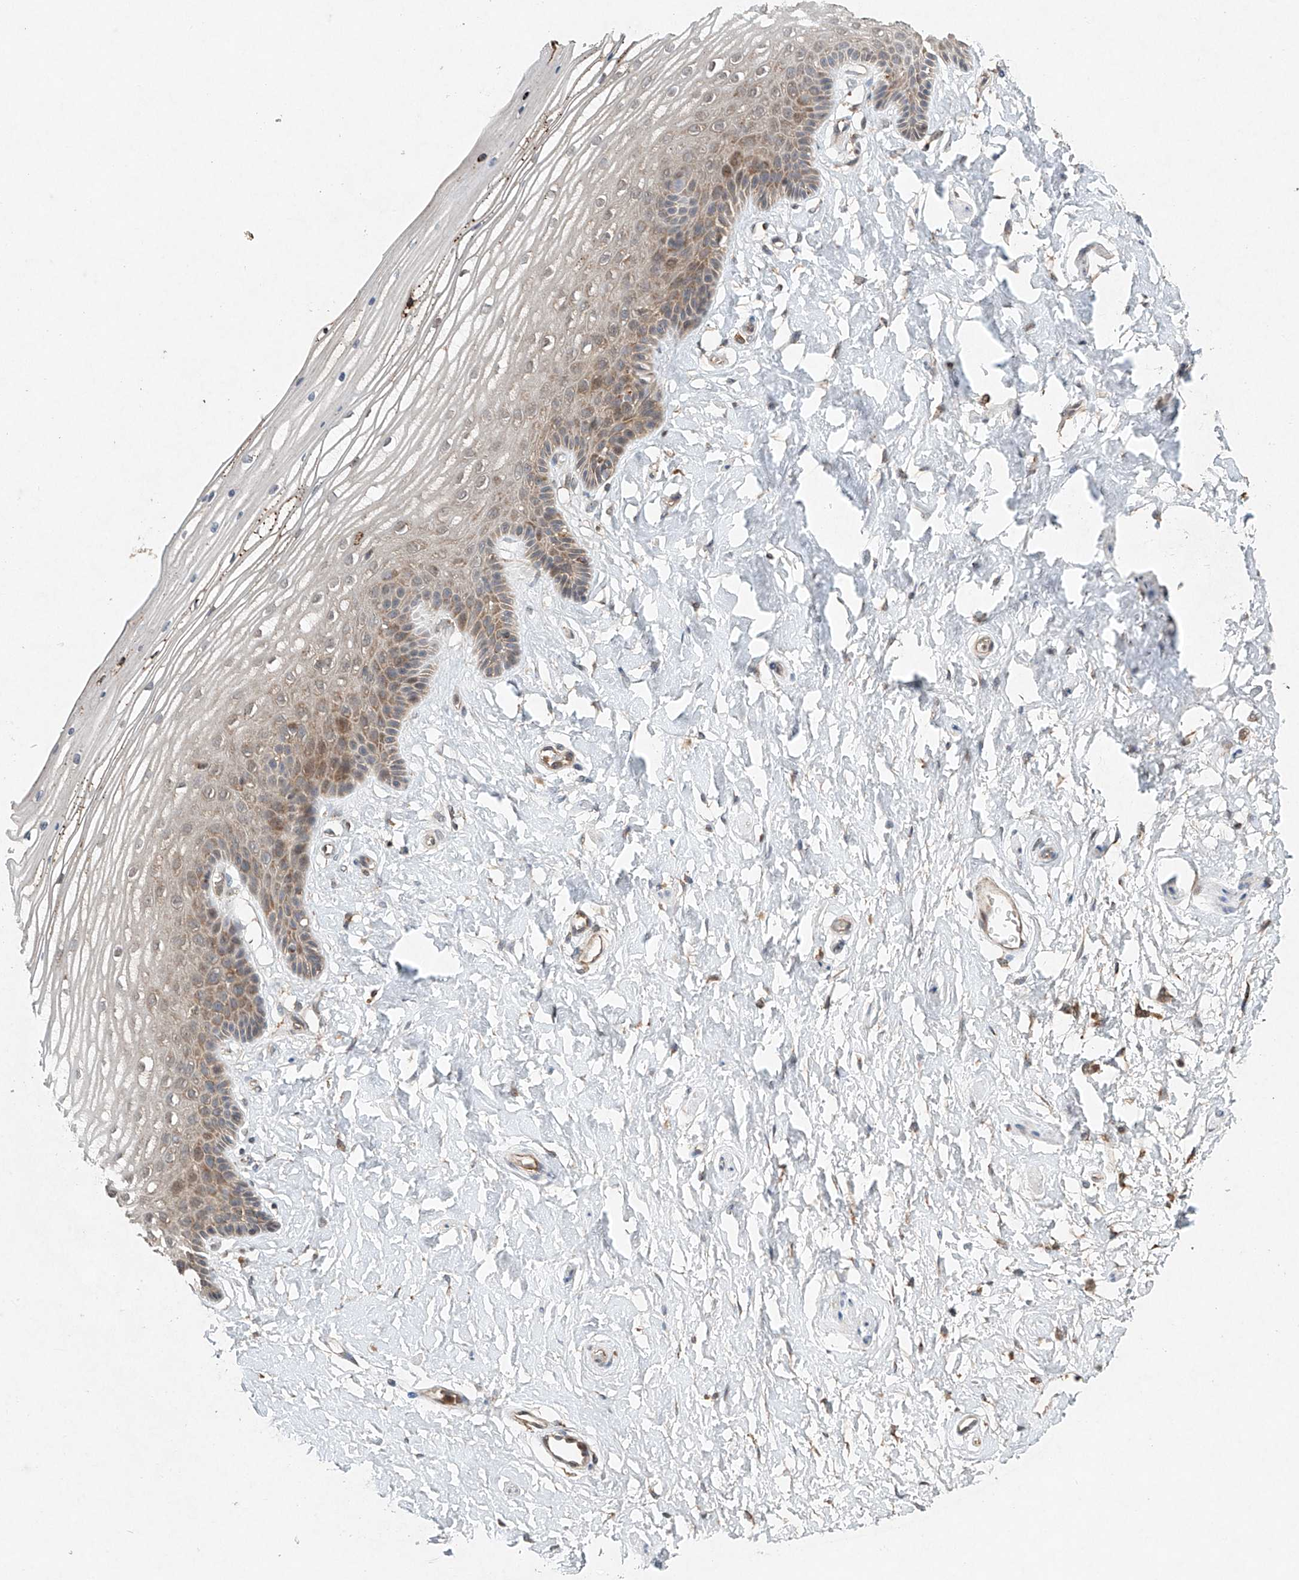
{"staining": {"intensity": "weak", "quantity": "25%-75%", "location": "cytoplasmic/membranous"}, "tissue": "vagina", "cell_type": "Squamous epithelial cells", "image_type": "normal", "snomed": [{"axis": "morphology", "description": "Normal tissue, NOS"}, {"axis": "topography", "description": "Vagina"}, {"axis": "topography", "description": "Cervix"}], "caption": "An IHC histopathology image of normal tissue is shown. Protein staining in brown highlights weak cytoplasmic/membranous positivity in vagina within squamous epithelial cells.", "gene": "DCAF11", "patient": {"sex": "female", "age": 40}}